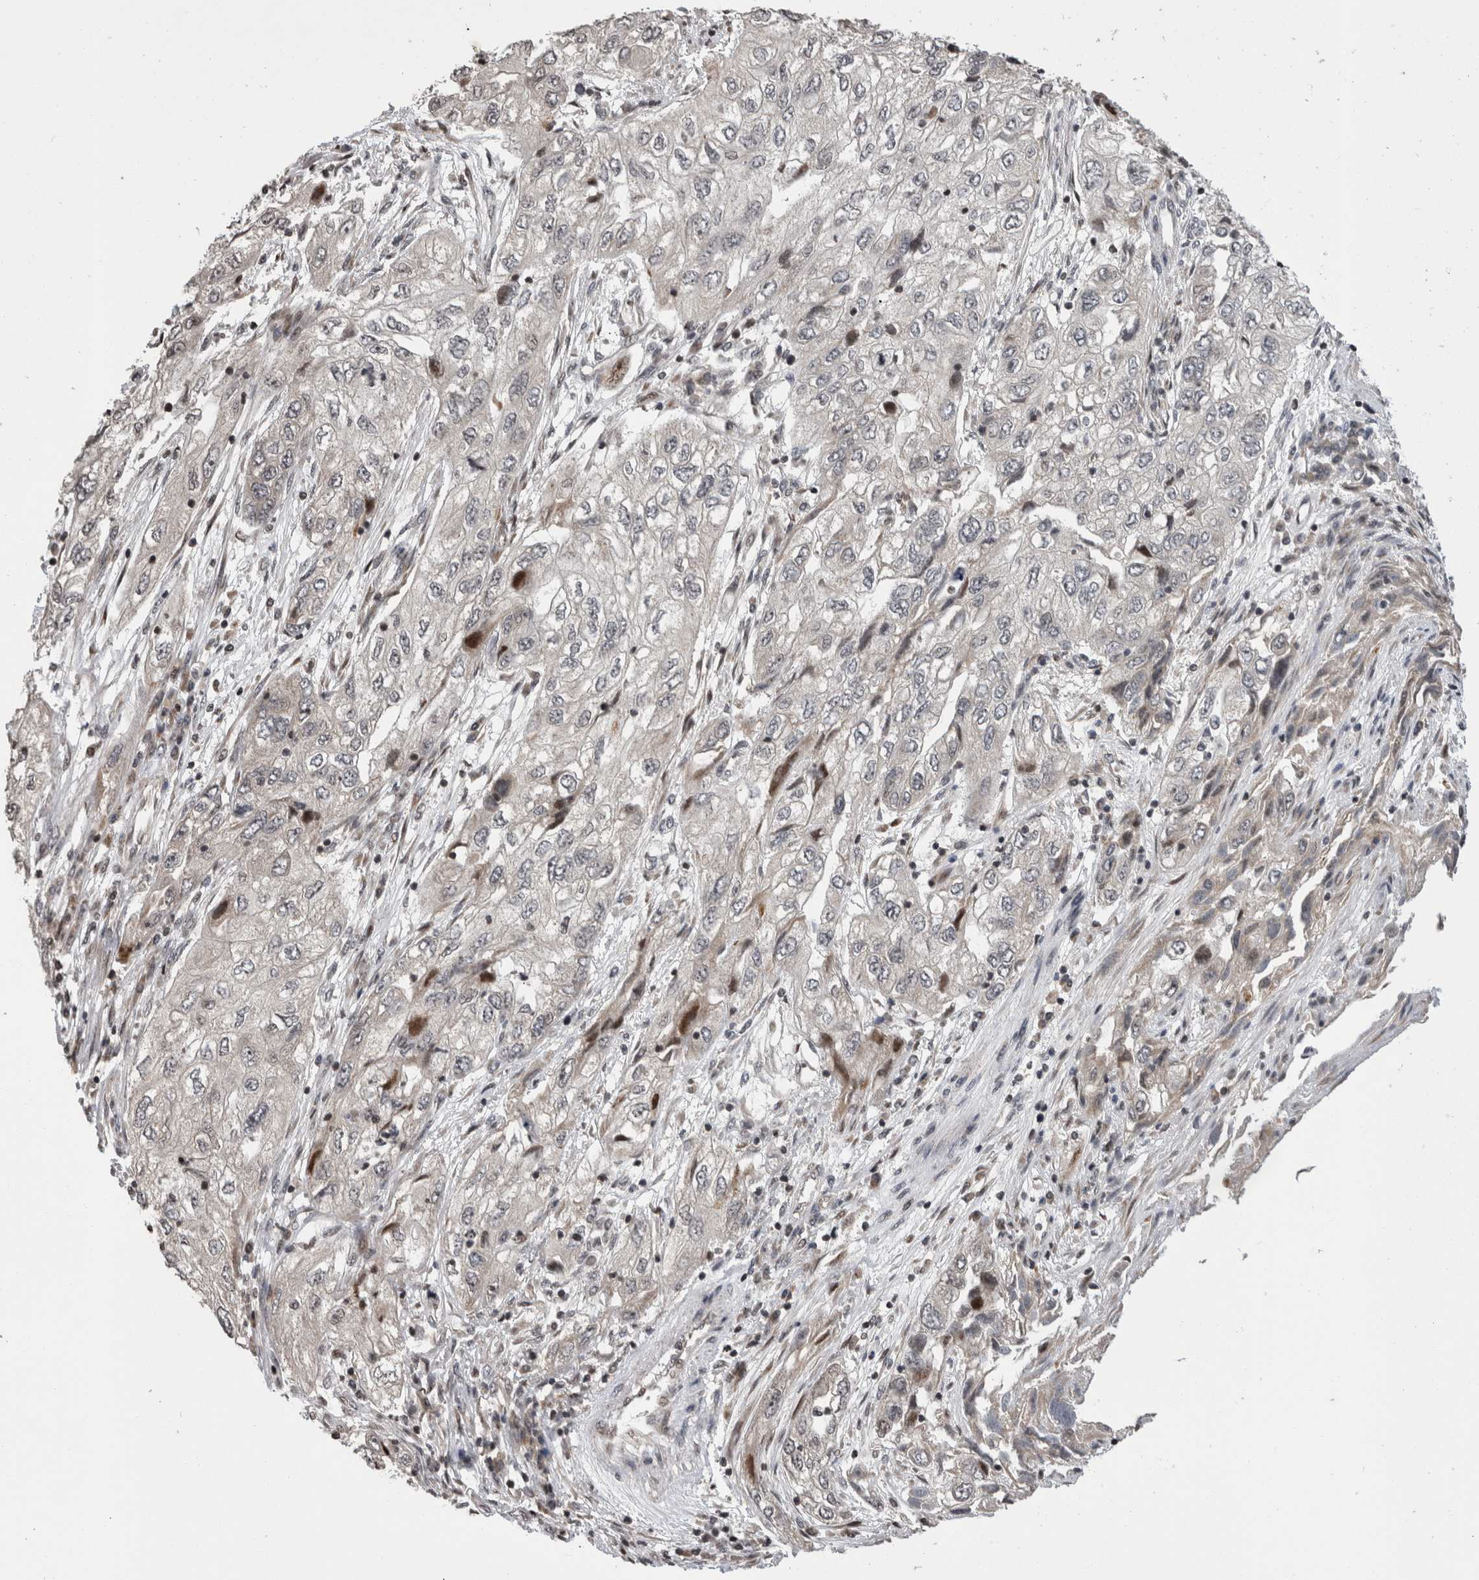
{"staining": {"intensity": "weak", "quantity": "<25%", "location": "cytoplasmic/membranous"}, "tissue": "endometrial cancer", "cell_type": "Tumor cells", "image_type": "cancer", "snomed": [{"axis": "morphology", "description": "Adenocarcinoma, NOS"}, {"axis": "topography", "description": "Endometrium"}], "caption": "Immunohistochemical staining of endometrial adenocarcinoma shows no significant staining in tumor cells.", "gene": "ZBTB11", "patient": {"sex": "female", "age": 49}}